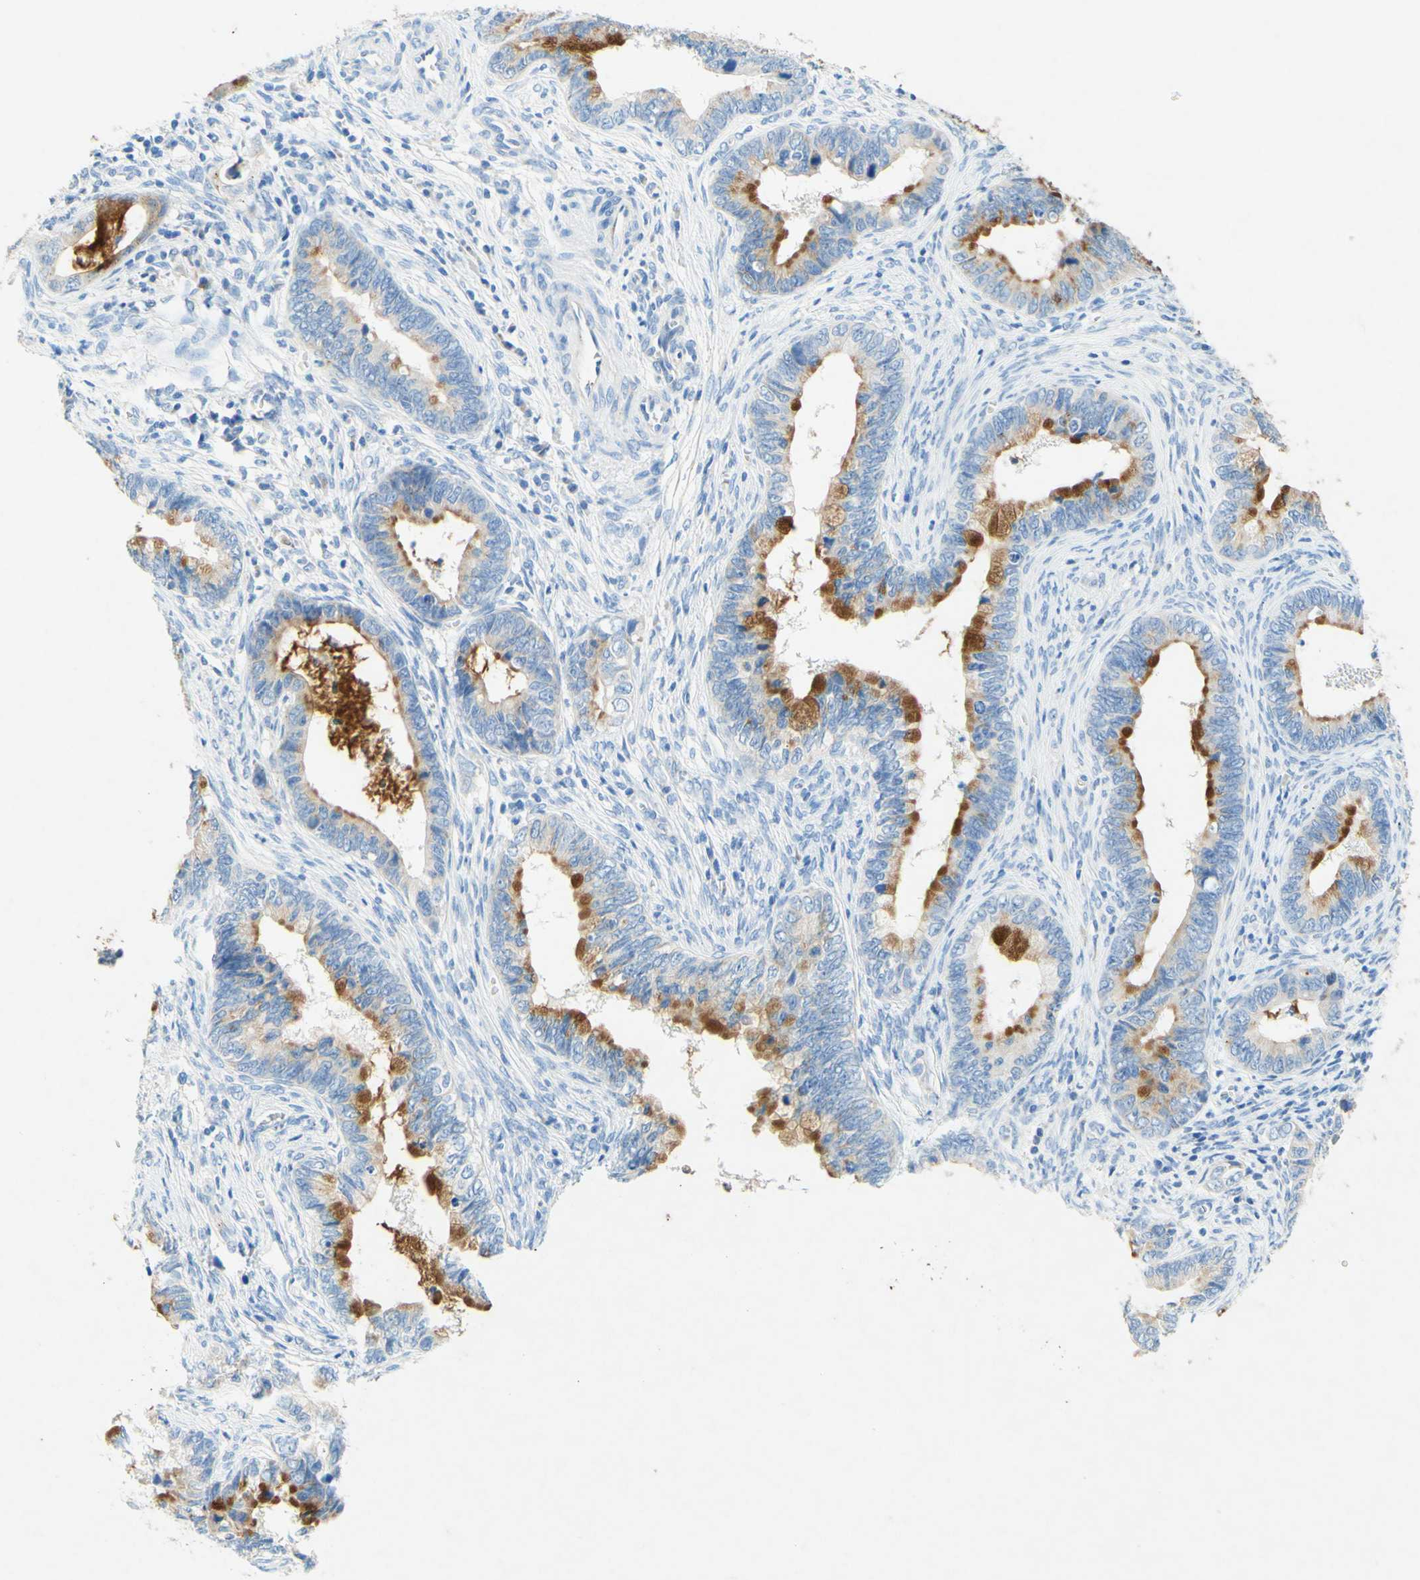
{"staining": {"intensity": "moderate", "quantity": "<25%", "location": "cytoplasmic/membranous"}, "tissue": "cervical cancer", "cell_type": "Tumor cells", "image_type": "cancer", "snomed": [{"axis": "morphology", "description": "Adenocarcinoma, NOS"}, {"axis": "topography", "description": "Cervix"}], "caption": "The immunohistochemical stain shows moderate cytoplasmic/membranous expression in tumor cells of cervical cancer (adenocarcinoma) tissue. The protein is shown in brown color, while the nuclei are stained blue.", "gene": "SLC46A1", "patient": {"sex": "female", "age": 44}}